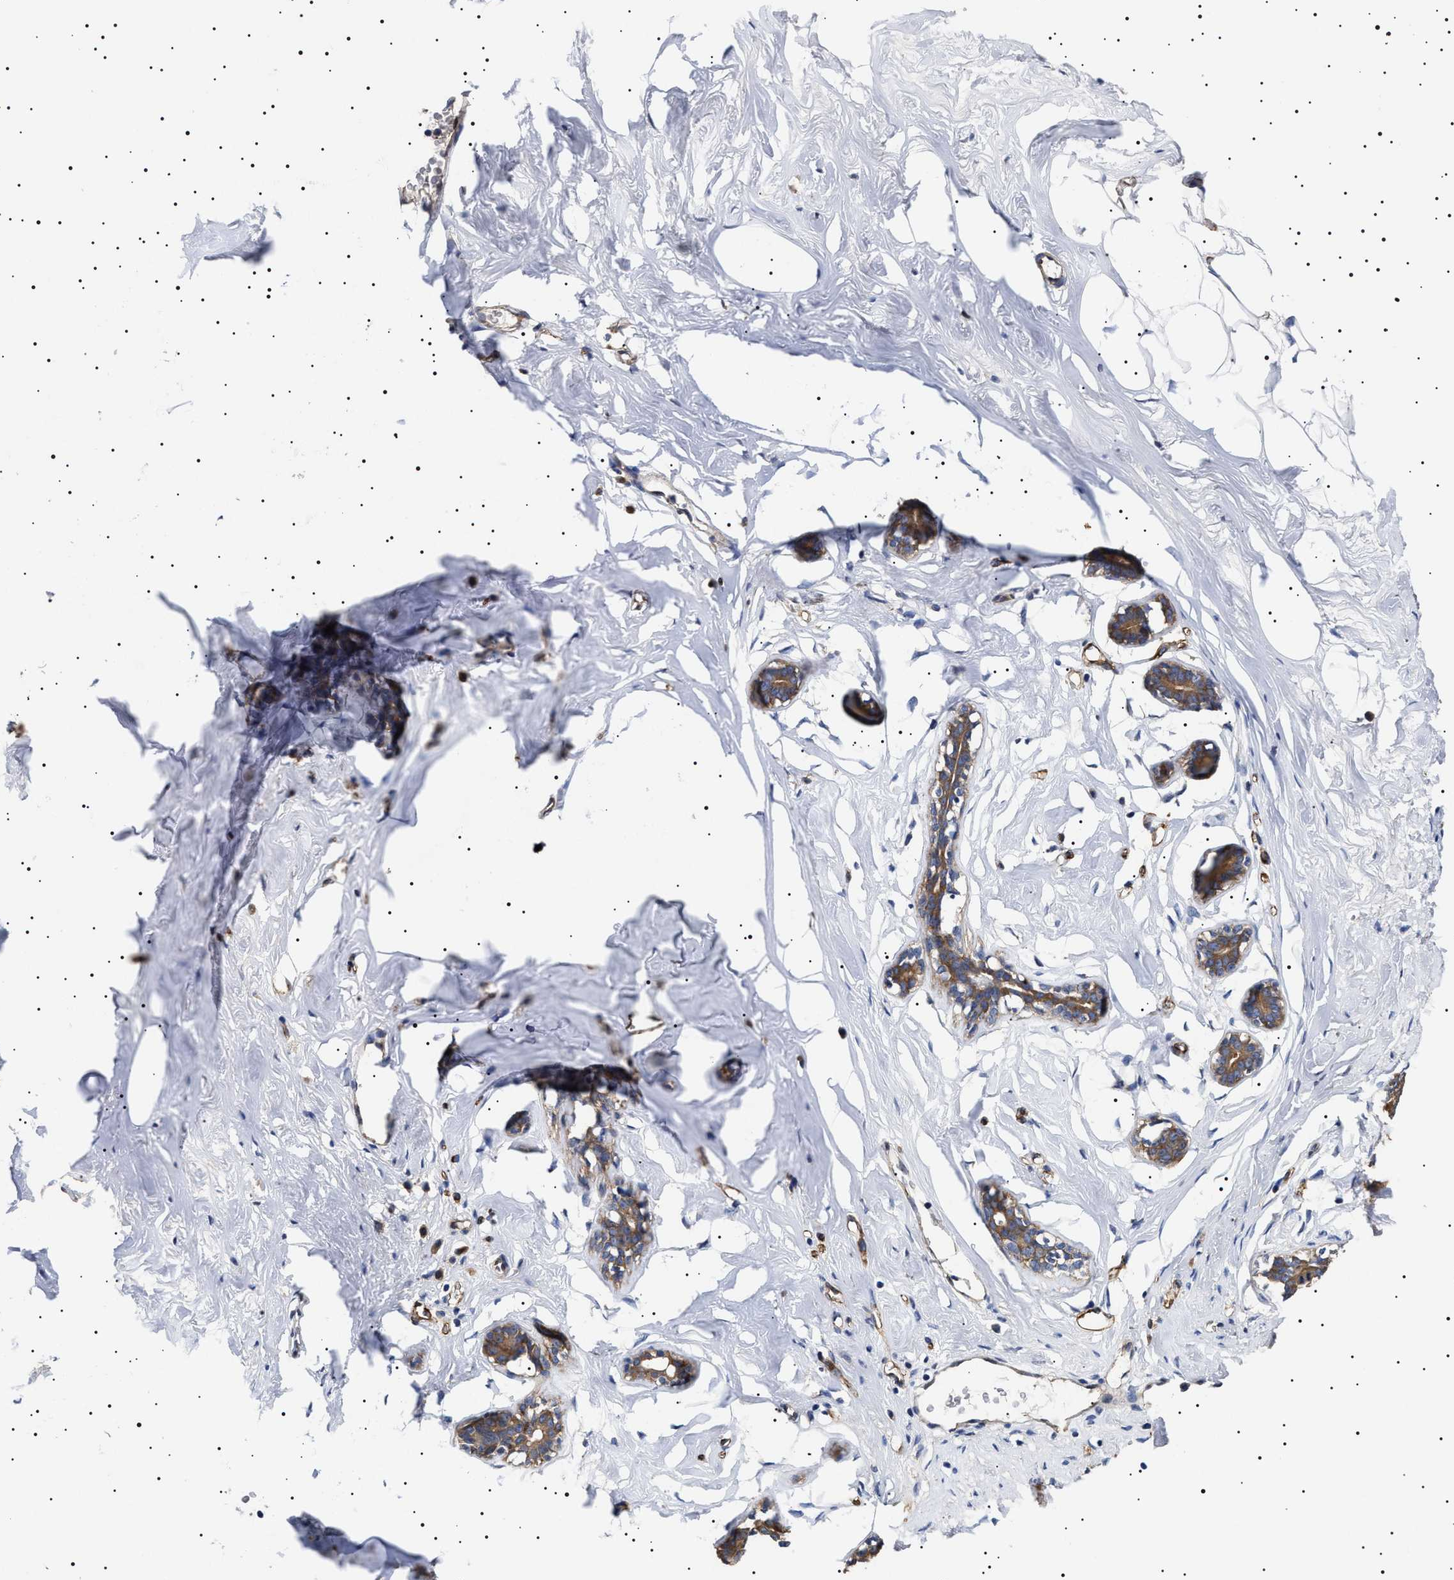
{"staining": {"intensity": "moderate", "quantity": "25%-75%", "location": "cytoplasmic/membranous"}, "tissue": "adipose tissue", "cell_type": "Adipocytes", "image_type": "normal", "snomed": [{"axis": "morphology", "description": "Normal tissue, NOS"}, {"axis": "morphology", "description": "Fibrosis, NOS"}, {"axis": "topography", "description": "Breast"}, {"axis": "topography", "description": "Adipose tissue"}], "caption": "Unremarkable adipose tissue was stained to show a protein in brown. There is medium levels of moderate cytoplasmic/membranous staining in approximately 25%-75% of adipocytes.", "gene": "TPP2", "patient": {"sex": "female", "age": 39}}